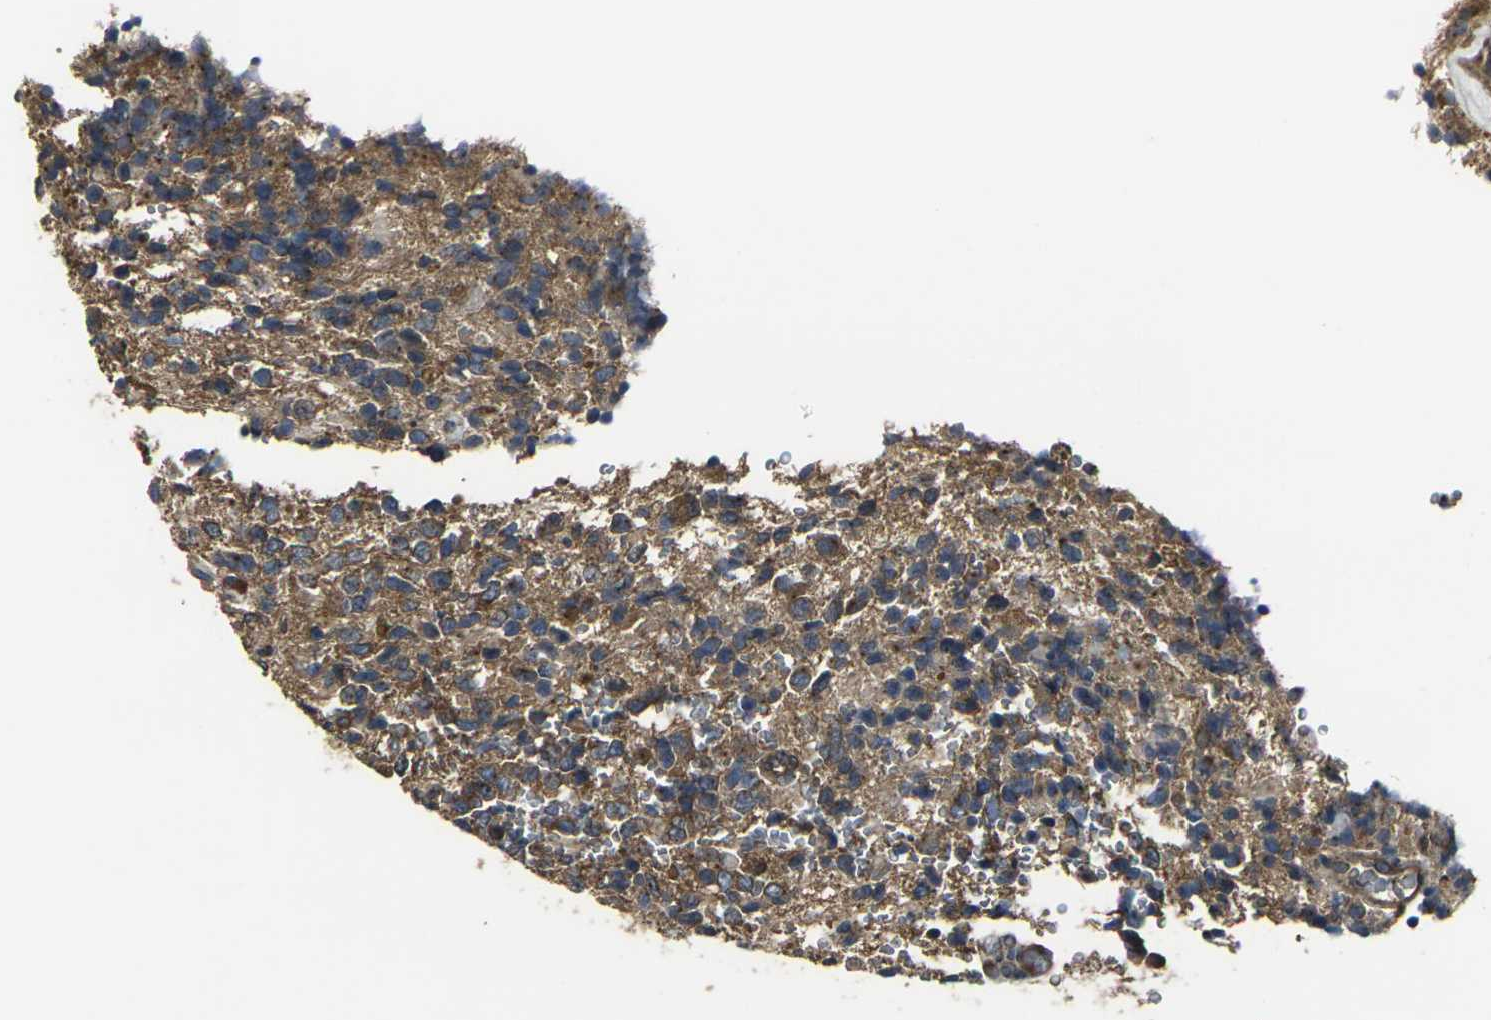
{"staining": {"intensity": "moderate", "quantity": ">75%", "location": "cytoplasmic/membranous"}, "tissue": "glioma", "cell_type": "Tumor cells", "image_type": "cancer", "snomed": [{"axis": "morphology", "description": "Glioma, malignant, High grade"}, {"axis": "topography", "description": "pancreas cauda"}], "caption": "IHC micrograph of neoplastic tissue: glioma stained using IHC exhibits medium levels of moderate protein expression localized specifically in the cytoplasmic/membranous of tumor cells, appearing as a cytoplasmic/membranous brown color.", "gene": "PRKACB", "patient": {"sex": "male", "age": 60}}